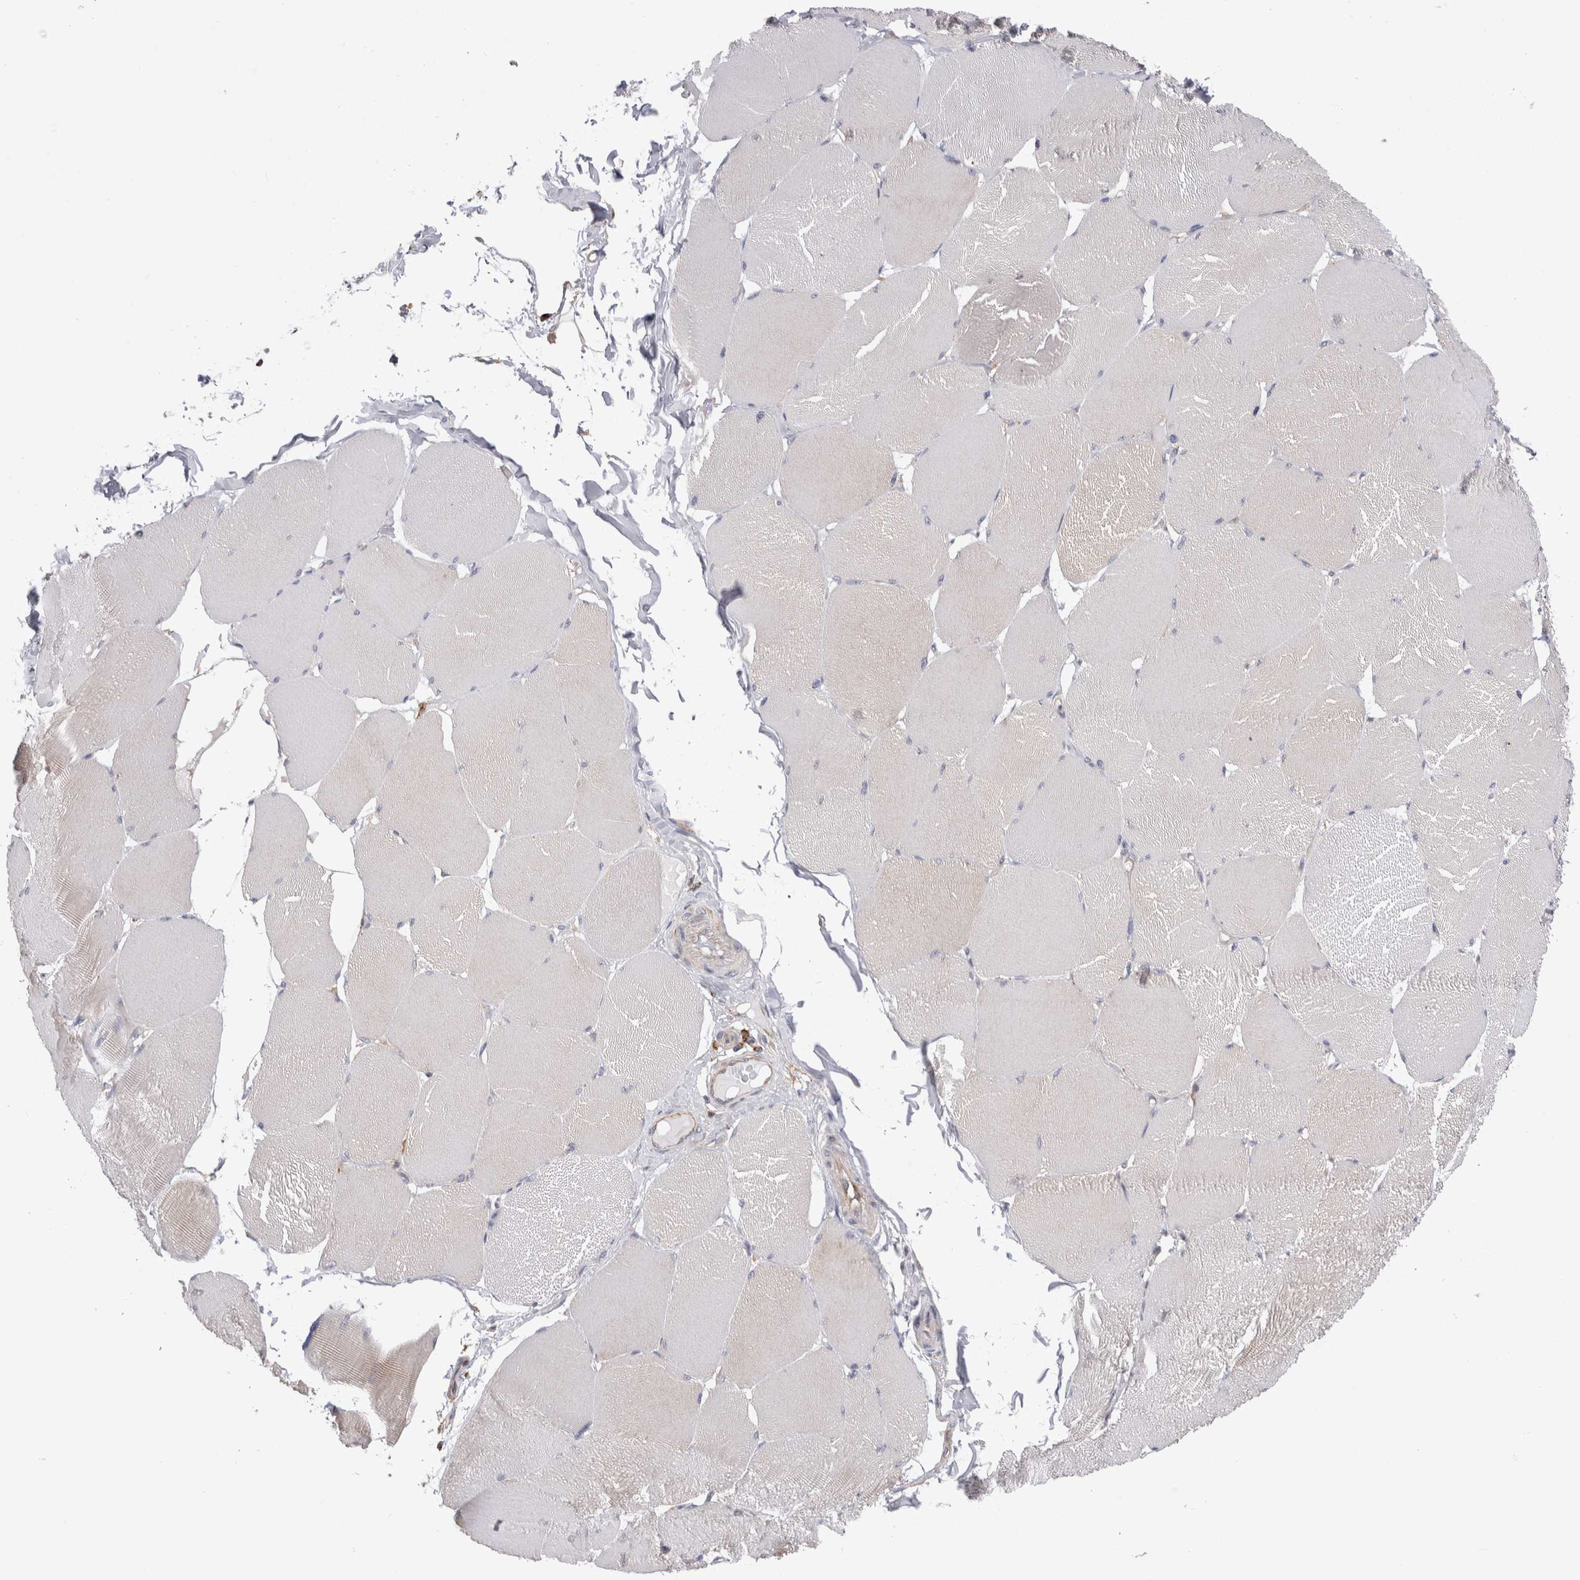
{"staining": {"intensity": "negative", "quantity": "none", "location": "none"}, "tissue": "skeletal muscle", "cell_type": "Myocytes", "image_type": "normal", "snomed": [{"axis": "morphology", "description": "Normal tissue, NOS"}, {"axis": "topography", "description": "Skin"}, {"axis": "topography", "description": "Skeletal muscle"}], "caption": "The micrograph displays no significant expression in myocytes of skeletal muscle.", "gene": "RAB11FIP1", "patient": {"sex": "male", "age": 83}}